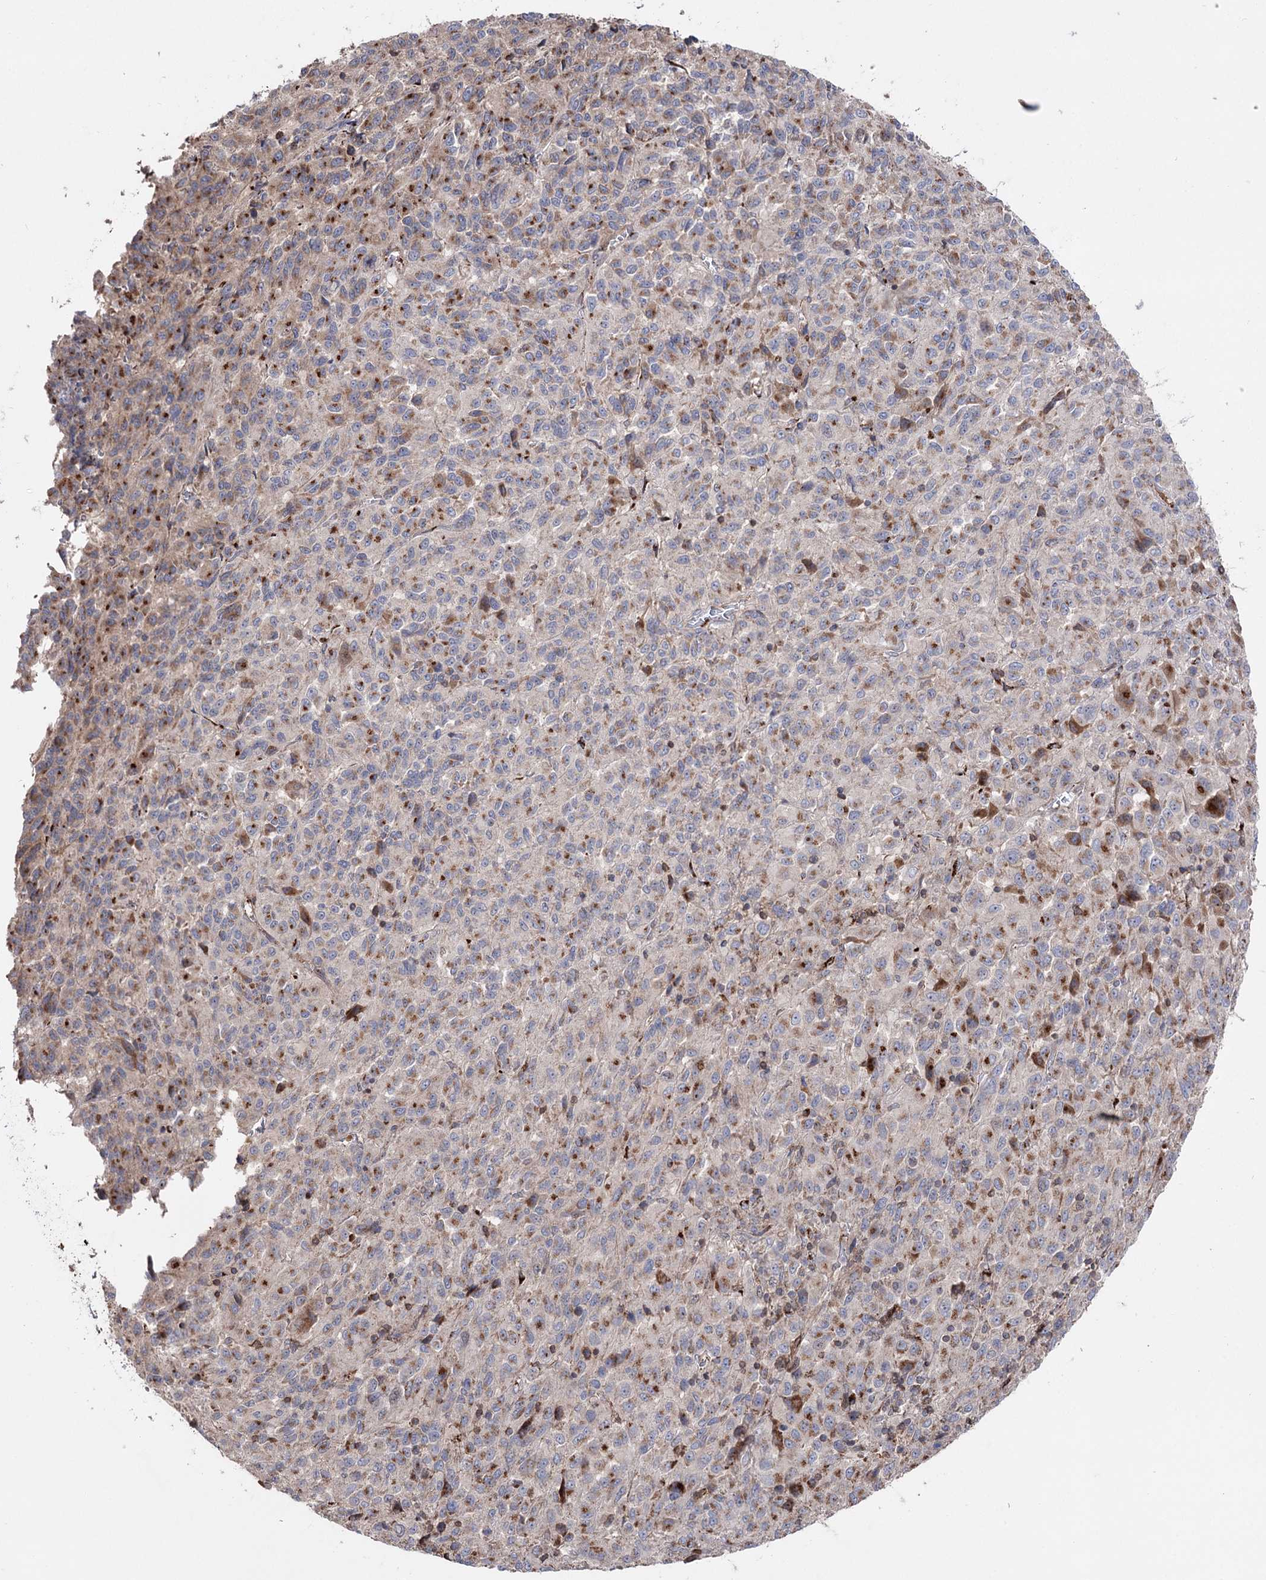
{"staining": {"intensity": "strong", "quantity": "25%-75%", "location": "cytoplasmic/membranous"}, "tissue": "melanoma", "cell_type": "Tumor cells", "image_type": "cancer", "snomed": [{"axis": "morphology", "description": "Malignant melanoma, Metastatic site"}, {"axis": "topography", "description": "Lung"}], "caption": "This photomicrograph exhibits malignant melanoma (metastatic site) stained with IHC to label a protein in brown. The cytoplasmic/membranous of tumor cells show strong positivity for the protein. Nuclei are counter-stained blue.", "gene": "ARHGAP20", "patient": {"sex": "male", "age": 64}}